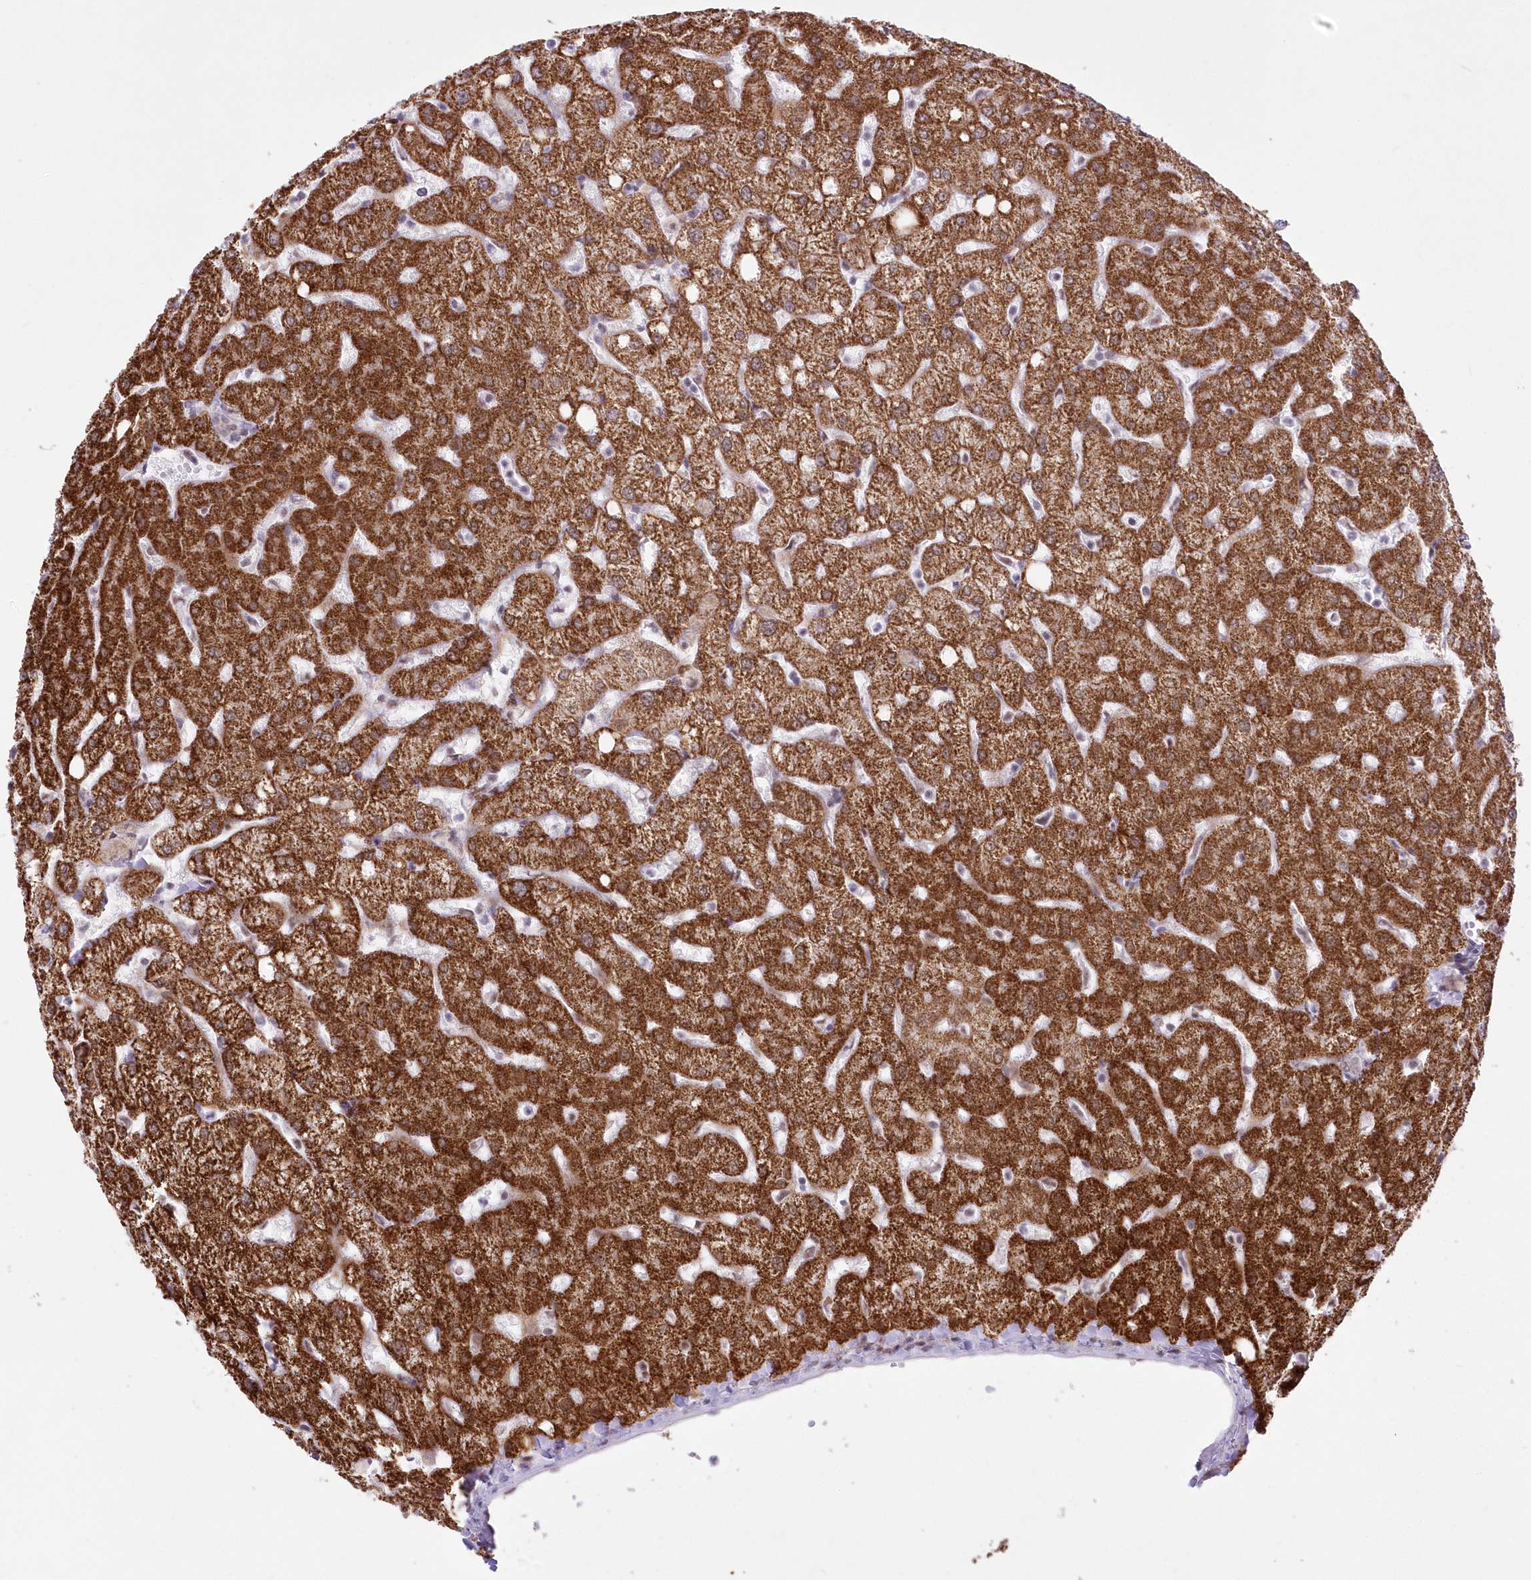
{"staining": {"intensity": "negative", "quantity": "none", "location": "none"}, "tissue": "liver", "cell_type": "Cholangiocytes", "image_type": "normal", "snomed": [{"axis": "morphology", "description": "Normal tissue, NOS"}, {"axis": "topography", "description": "Liver"}], "caption": "Immunohistochemistry image of unremarkable liver stained for a protein (brown), which displays no staining in cholangiocytes.", "gene": "NSUN2", "patient": {"sex": "female", "age": 54}}